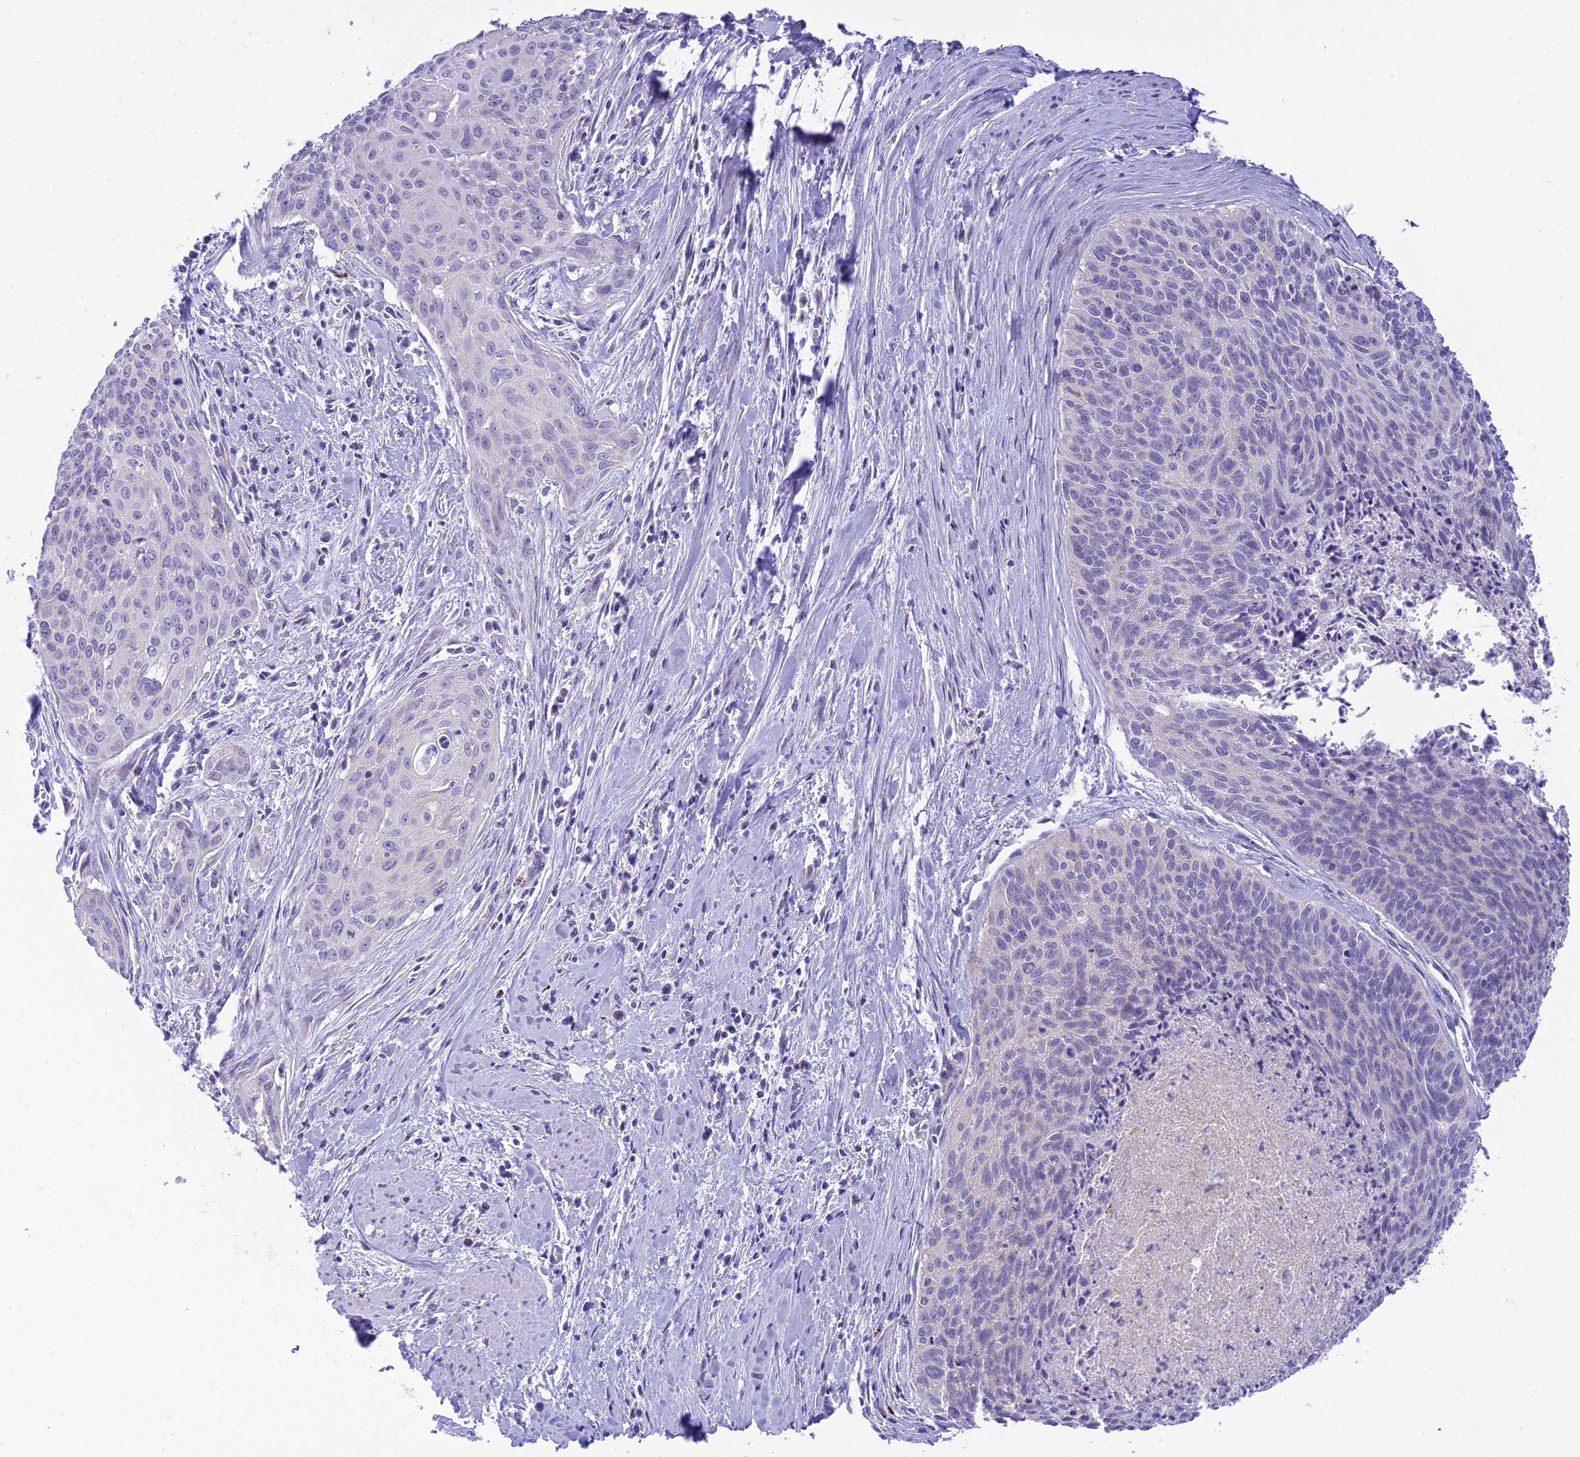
{"staining": {"intensity": "negative", "quantity": "none", "location": "none"}, "tissue": "cervical cancer", "cell_type": "Tumor cells", "image_type": "cancer", "snomed": [{"axis": "morphology", "description": "Squamous cell carcinoma, NOS"}, {"axis": "topography", "description": "Cervix"}], "caption": "DAB (3,3'-diaminobenzidine) immunohistochemical staining of cervical cancer shows no significant positivity in tumor cells.", "gene": "DHDH", "patient": {"sex": "female", "age": 55}}